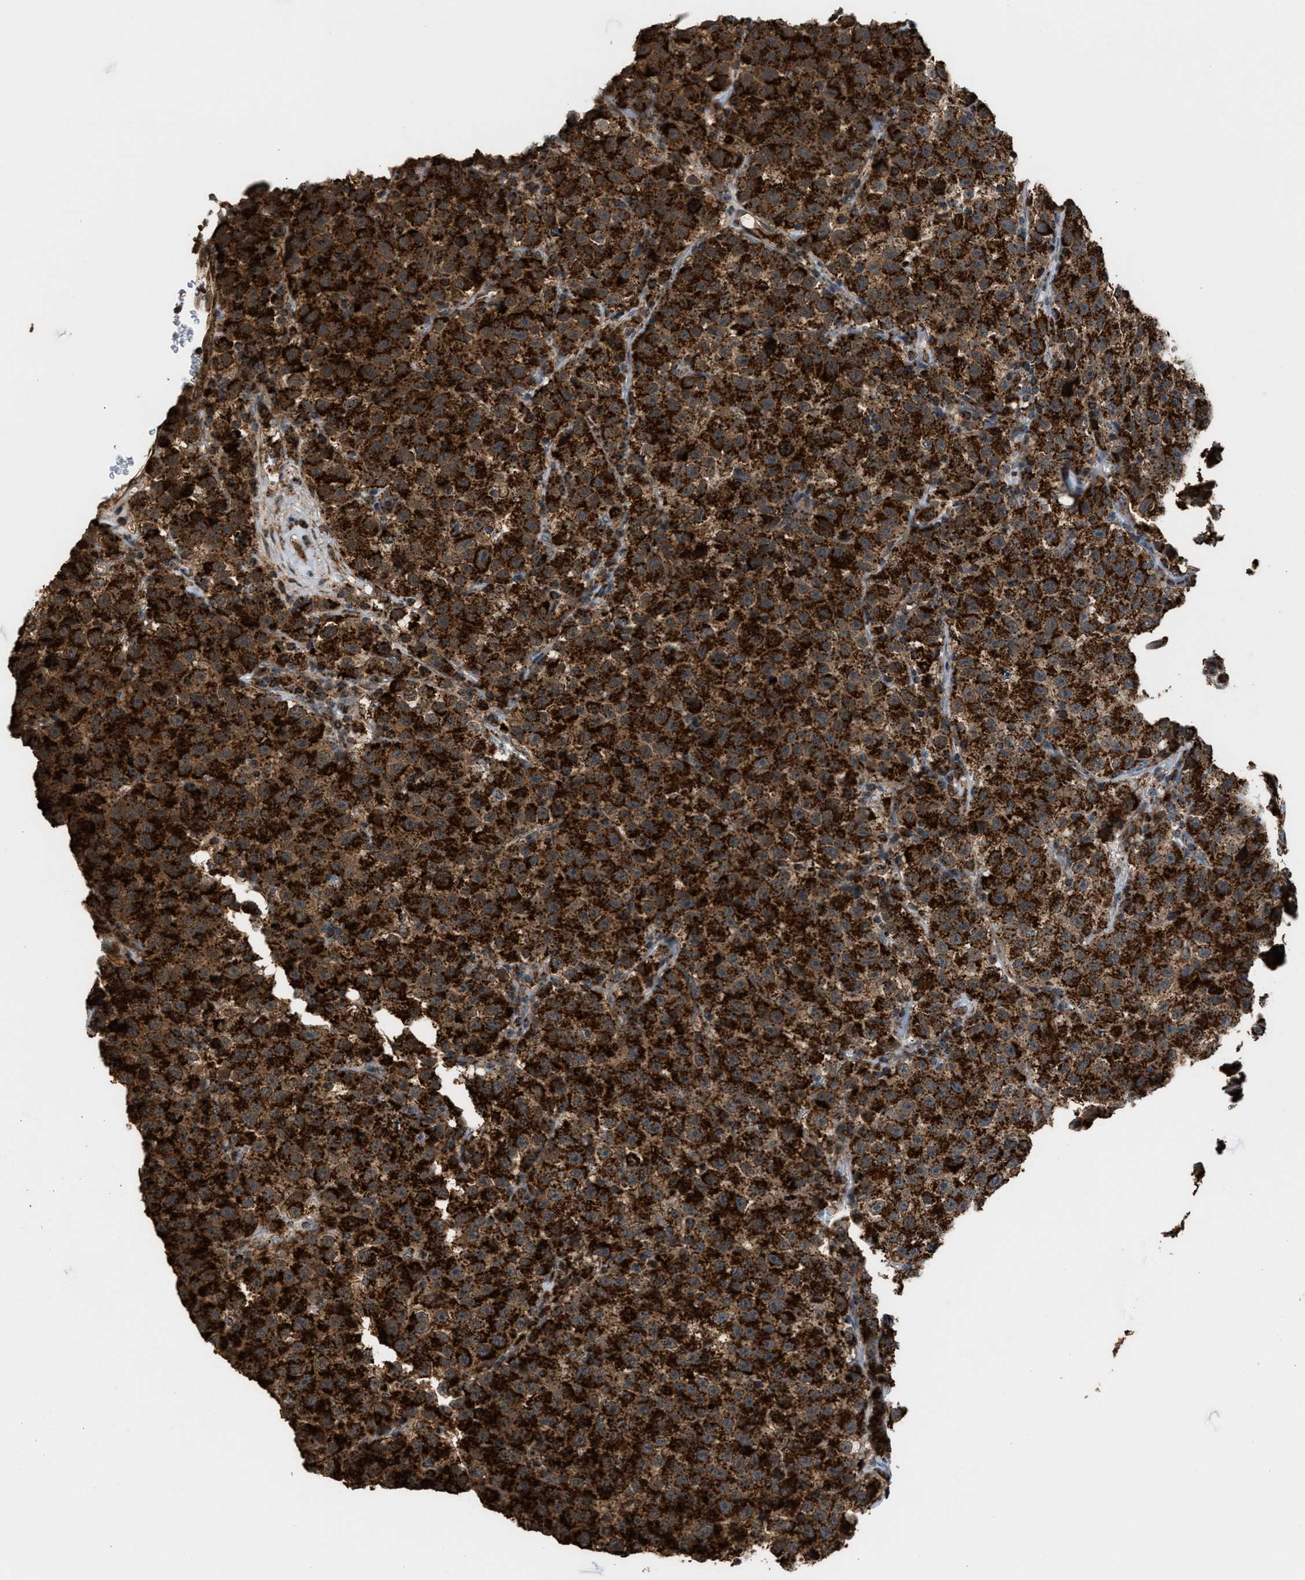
{"staining": {"intensity": "strong", "quantity": ">75%", "location": "cytoplasmic/membranous"}, "tissue": "testis cancer", "cell_type": "Tumor cells", "image_type": "cancer", "snomed": [{"axis": "morphology", "description": "Seminoma, NOS"}, {"axis": "topography", "description": "Testis"}], "caption": "Immunohistochemical staining of testis seminoma shows high levels of strong cytoplasmic/membranous protein expression in about >75% of tumor cells.", "gene": "SGSM2", "patient": {"sex": "male", "age": 22}}